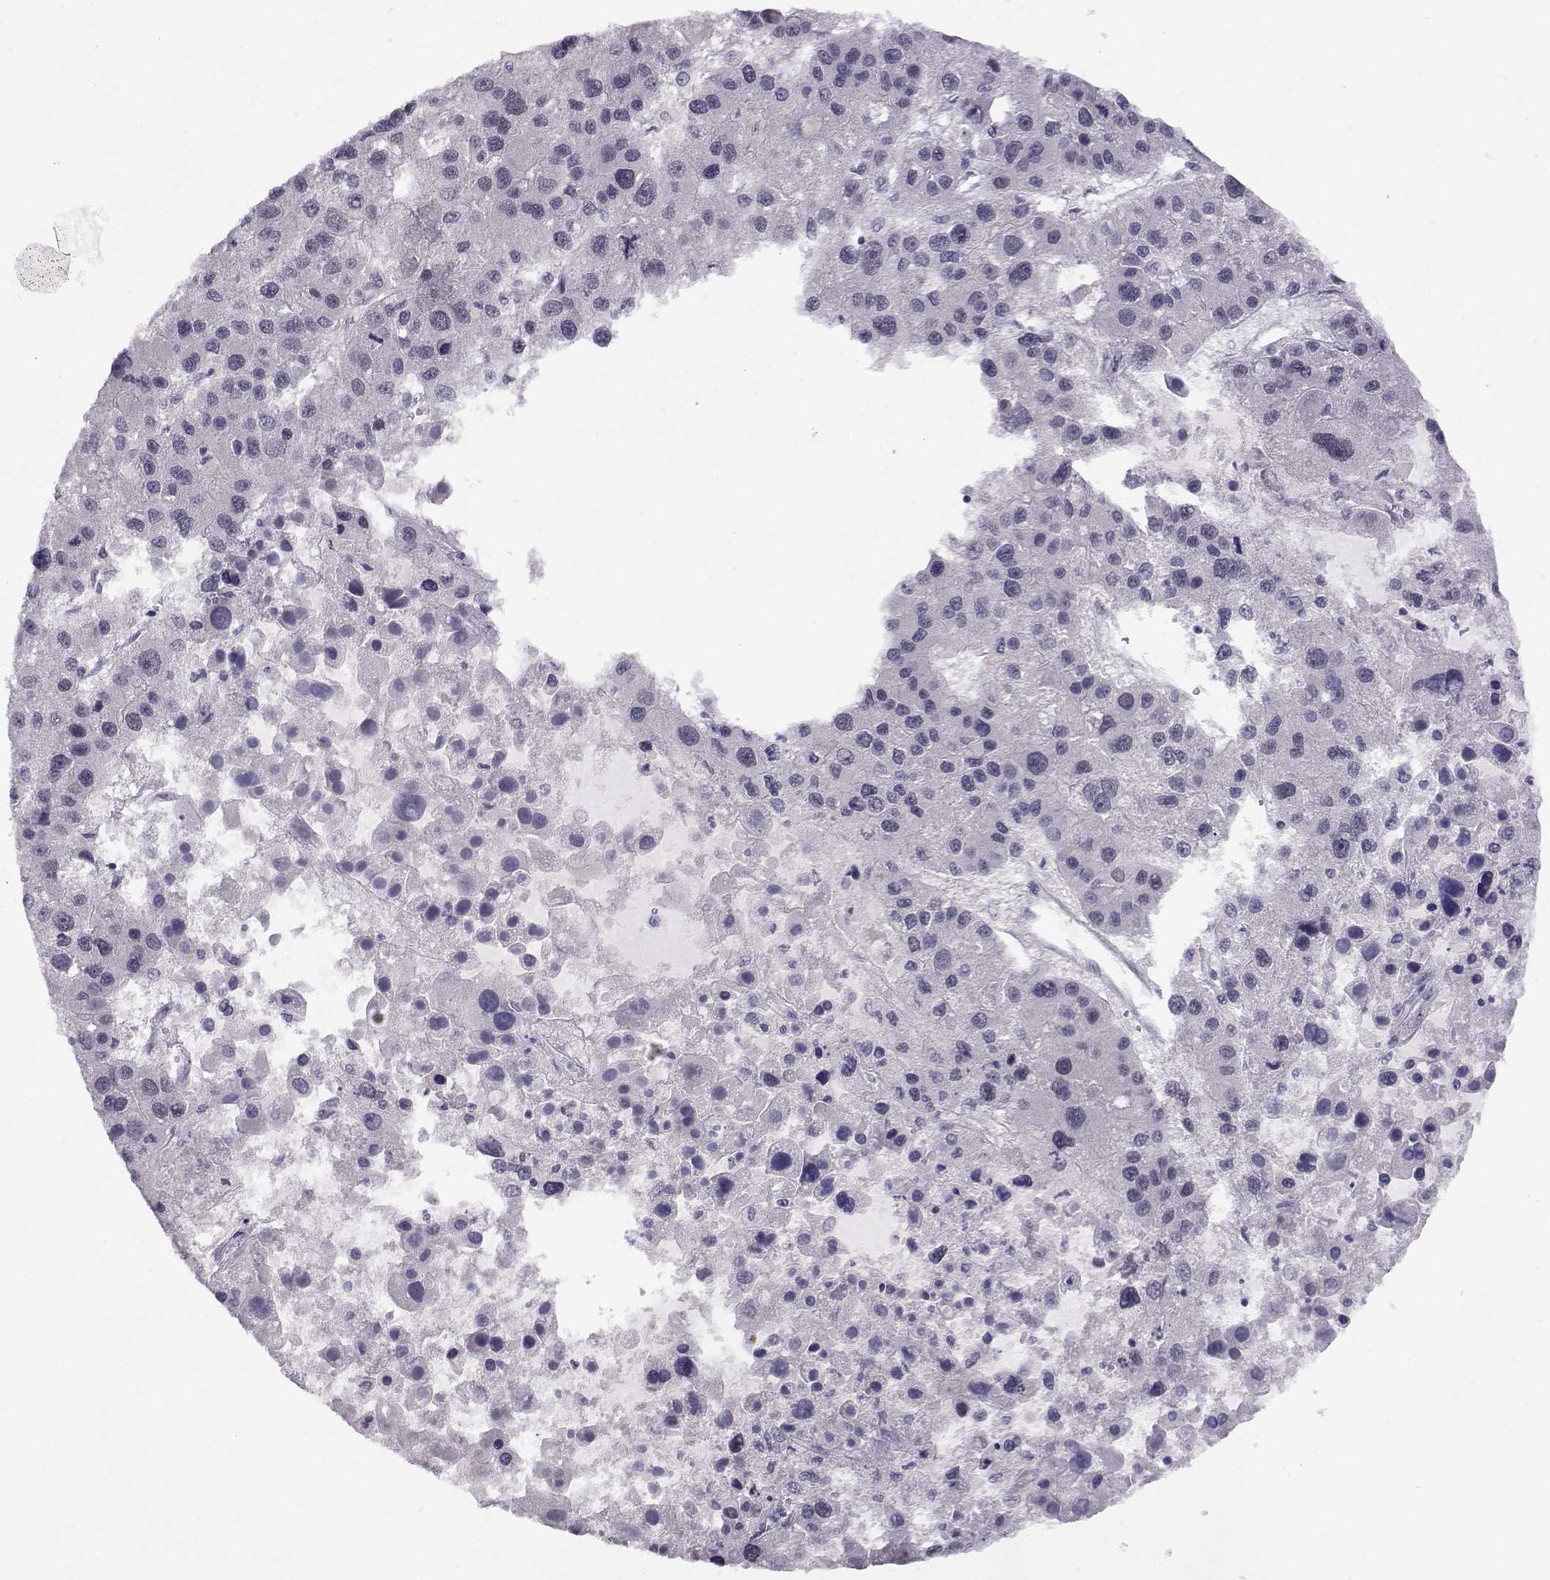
{"staining": {"intensity": "negative", "quantity": "none", "location": "none"}, "tissue": "liver cancer", "cell_type": "Tumor cells", "image_type": "cancer", "snomed": [{"axis": "morphology", "description": "Carcinoma, Hepatocellular, NOS"}, {"axis": "topography", "description": "Liver"}], "caption": "Tumor cells show no significant expression in hepatocellular carcinoma (liver). The staining was performed using DAB (3,3'-diaminobenzidine) to visualize the protein expression in brown, while the nuclei were stained in blue with hematoxylin (Magnification: 20x).", "gene": "MED26", "patient": {"sex": "male", "age": 73}}